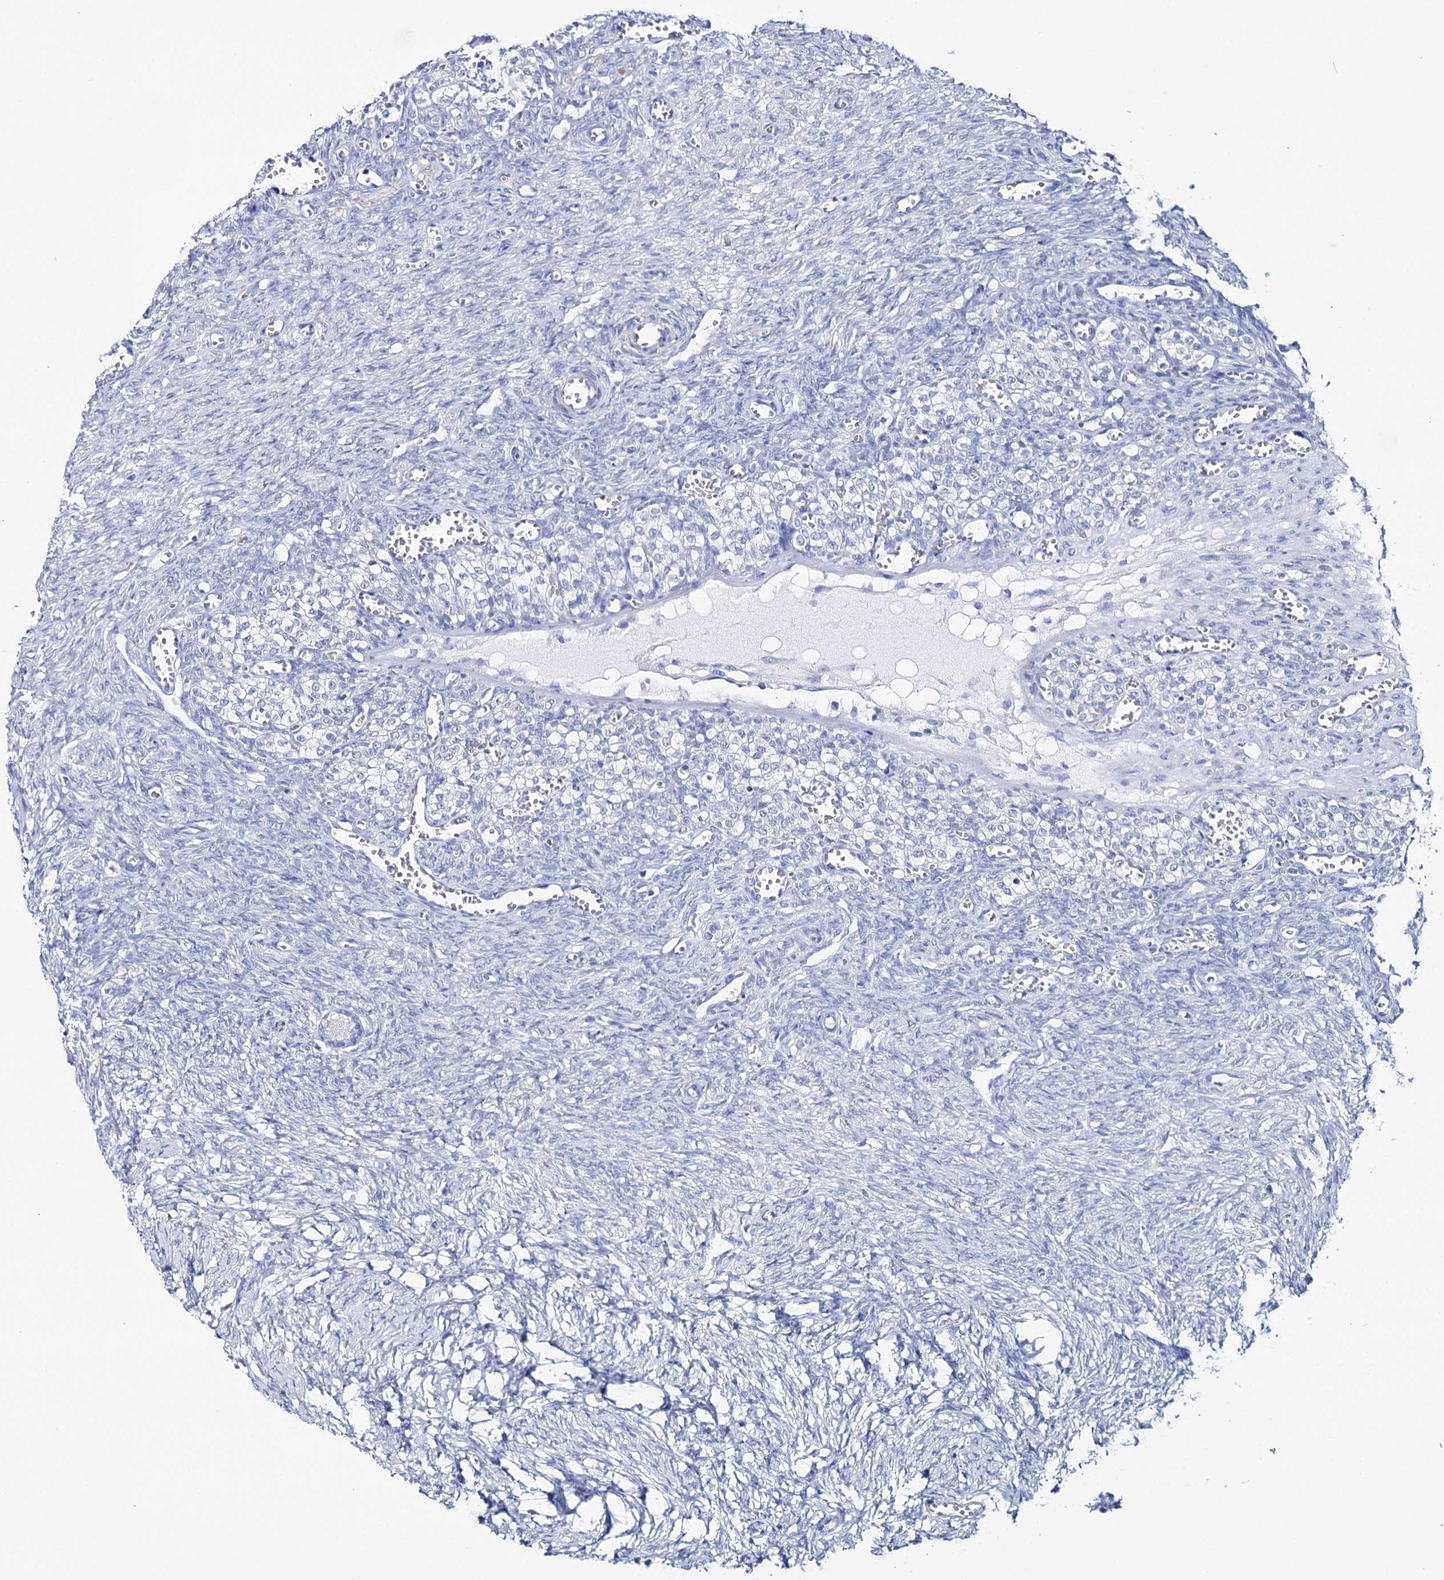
{"staining": {"intensity": "negative", "quantity": "none", "location": "none"}, "tissue": "ovary", "cell_type": "Follicle cells", "image_type": "normal", "snomed": [{"axis": "morphology", "description": "Normal tissue, NOS"}, {"axis": "topography", "description": "Ovary"}], "caption": "Normal ovary was stained to show a protein in brown. There is no significant staining in follicle cells. (DAB IHC, high magnification).", "gene": "CSN3", "patient": {"sex": "female", "age": 27}}